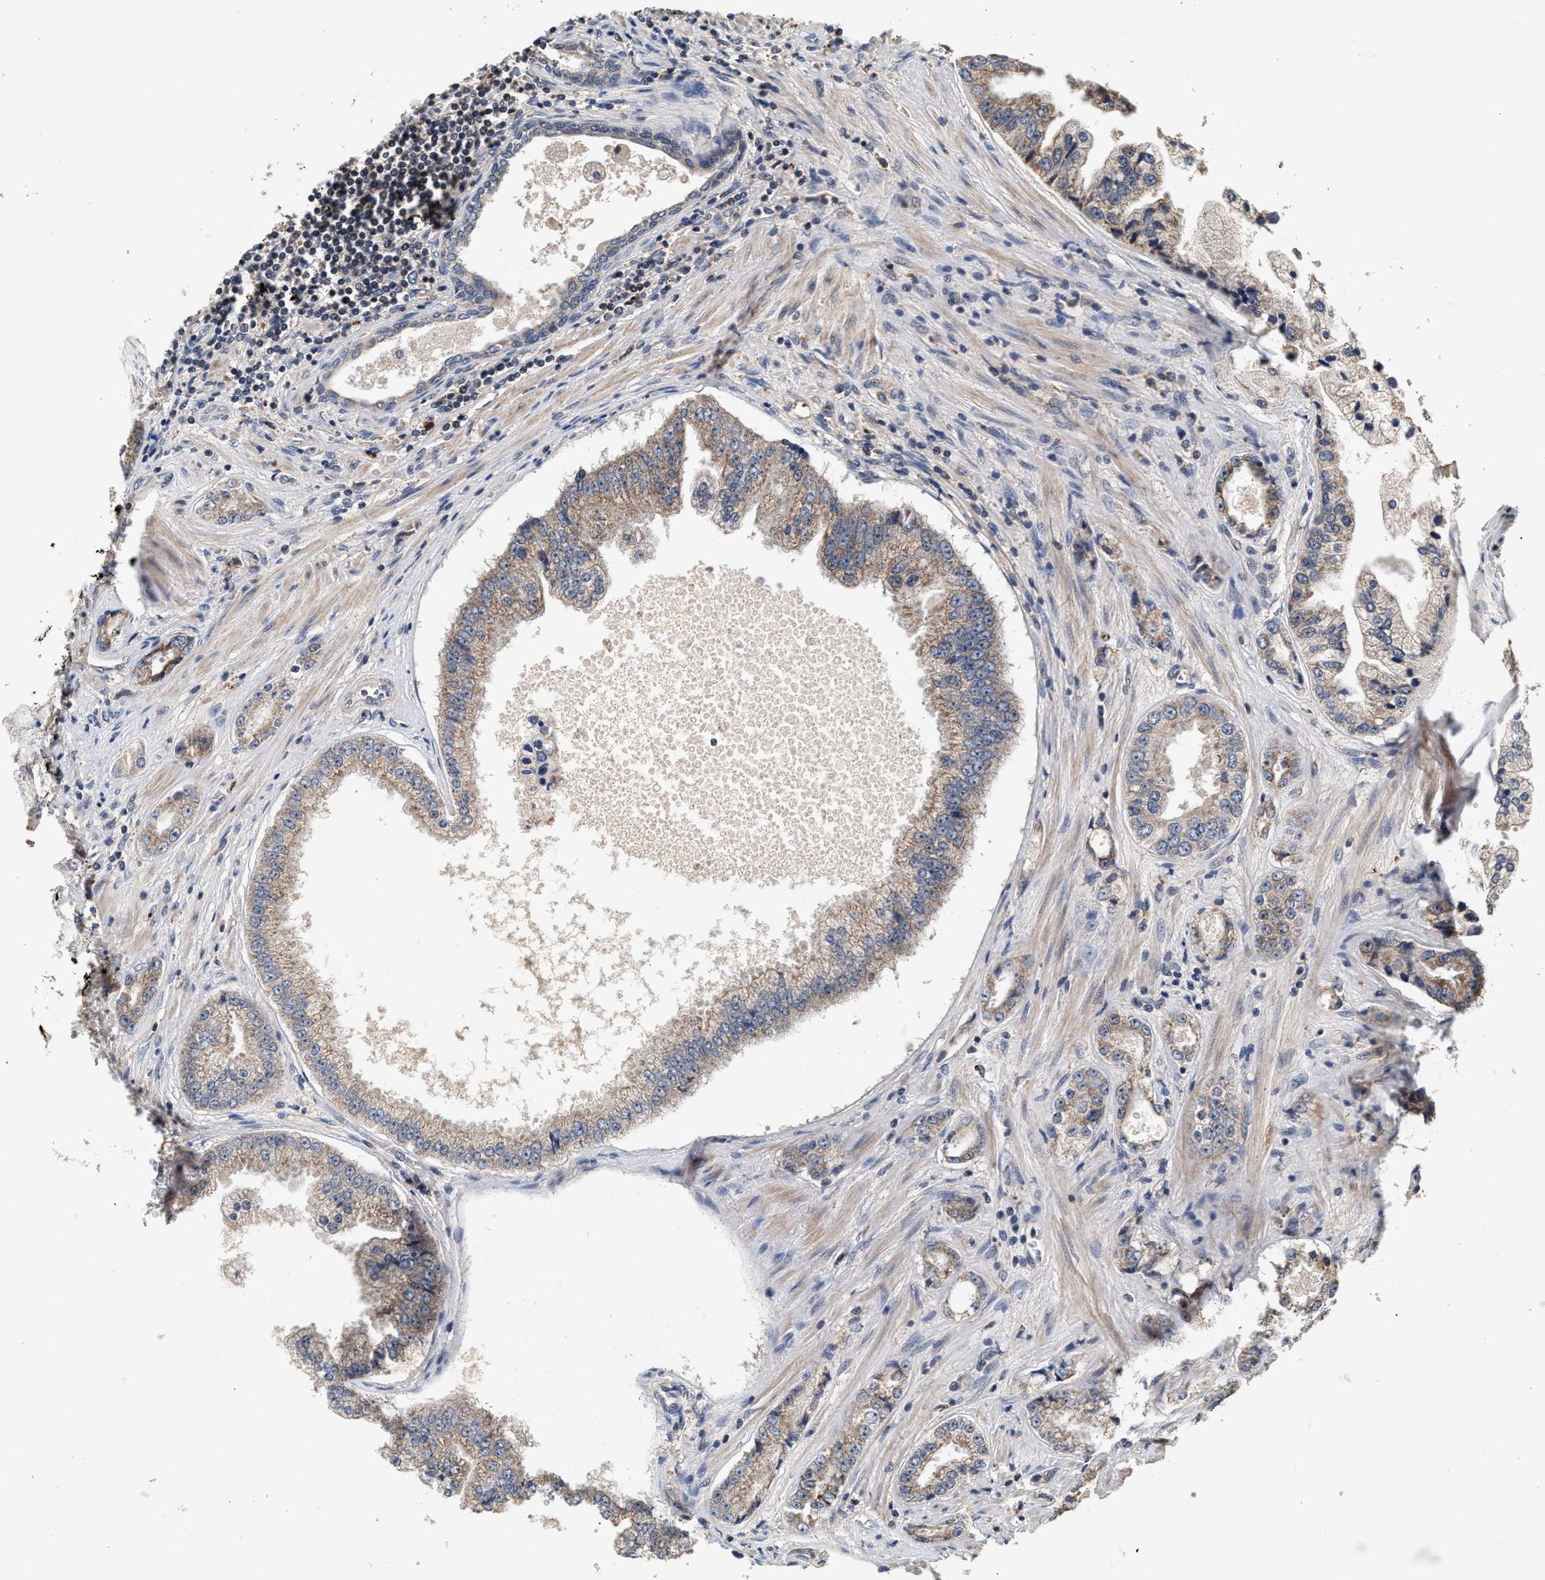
{"staining": {"intensity": "weak", "quantity": "25%-75%", "location": "cytoplasmic/membranous"}, "tissue": "prostate cancer", "cell_type": "Tumor cells", "image_type": "cancer", "snomed": [{"axis": "morphology", "description": "Adenocarcinoma, High grade"}, {"axis": "topography", "description": "Prostate"}], "caption": "Immunohistochemistry (IHC) image of prostate cancer (high-grade adenocarcinoma) stained for a protein (brown), which exhibits low levels of weak cytoplasmic/membranous expression in approximately 25%-75% of tumor cells.", "gene": "PTGR3", "patient": {"sex": "male", "age": 61}}